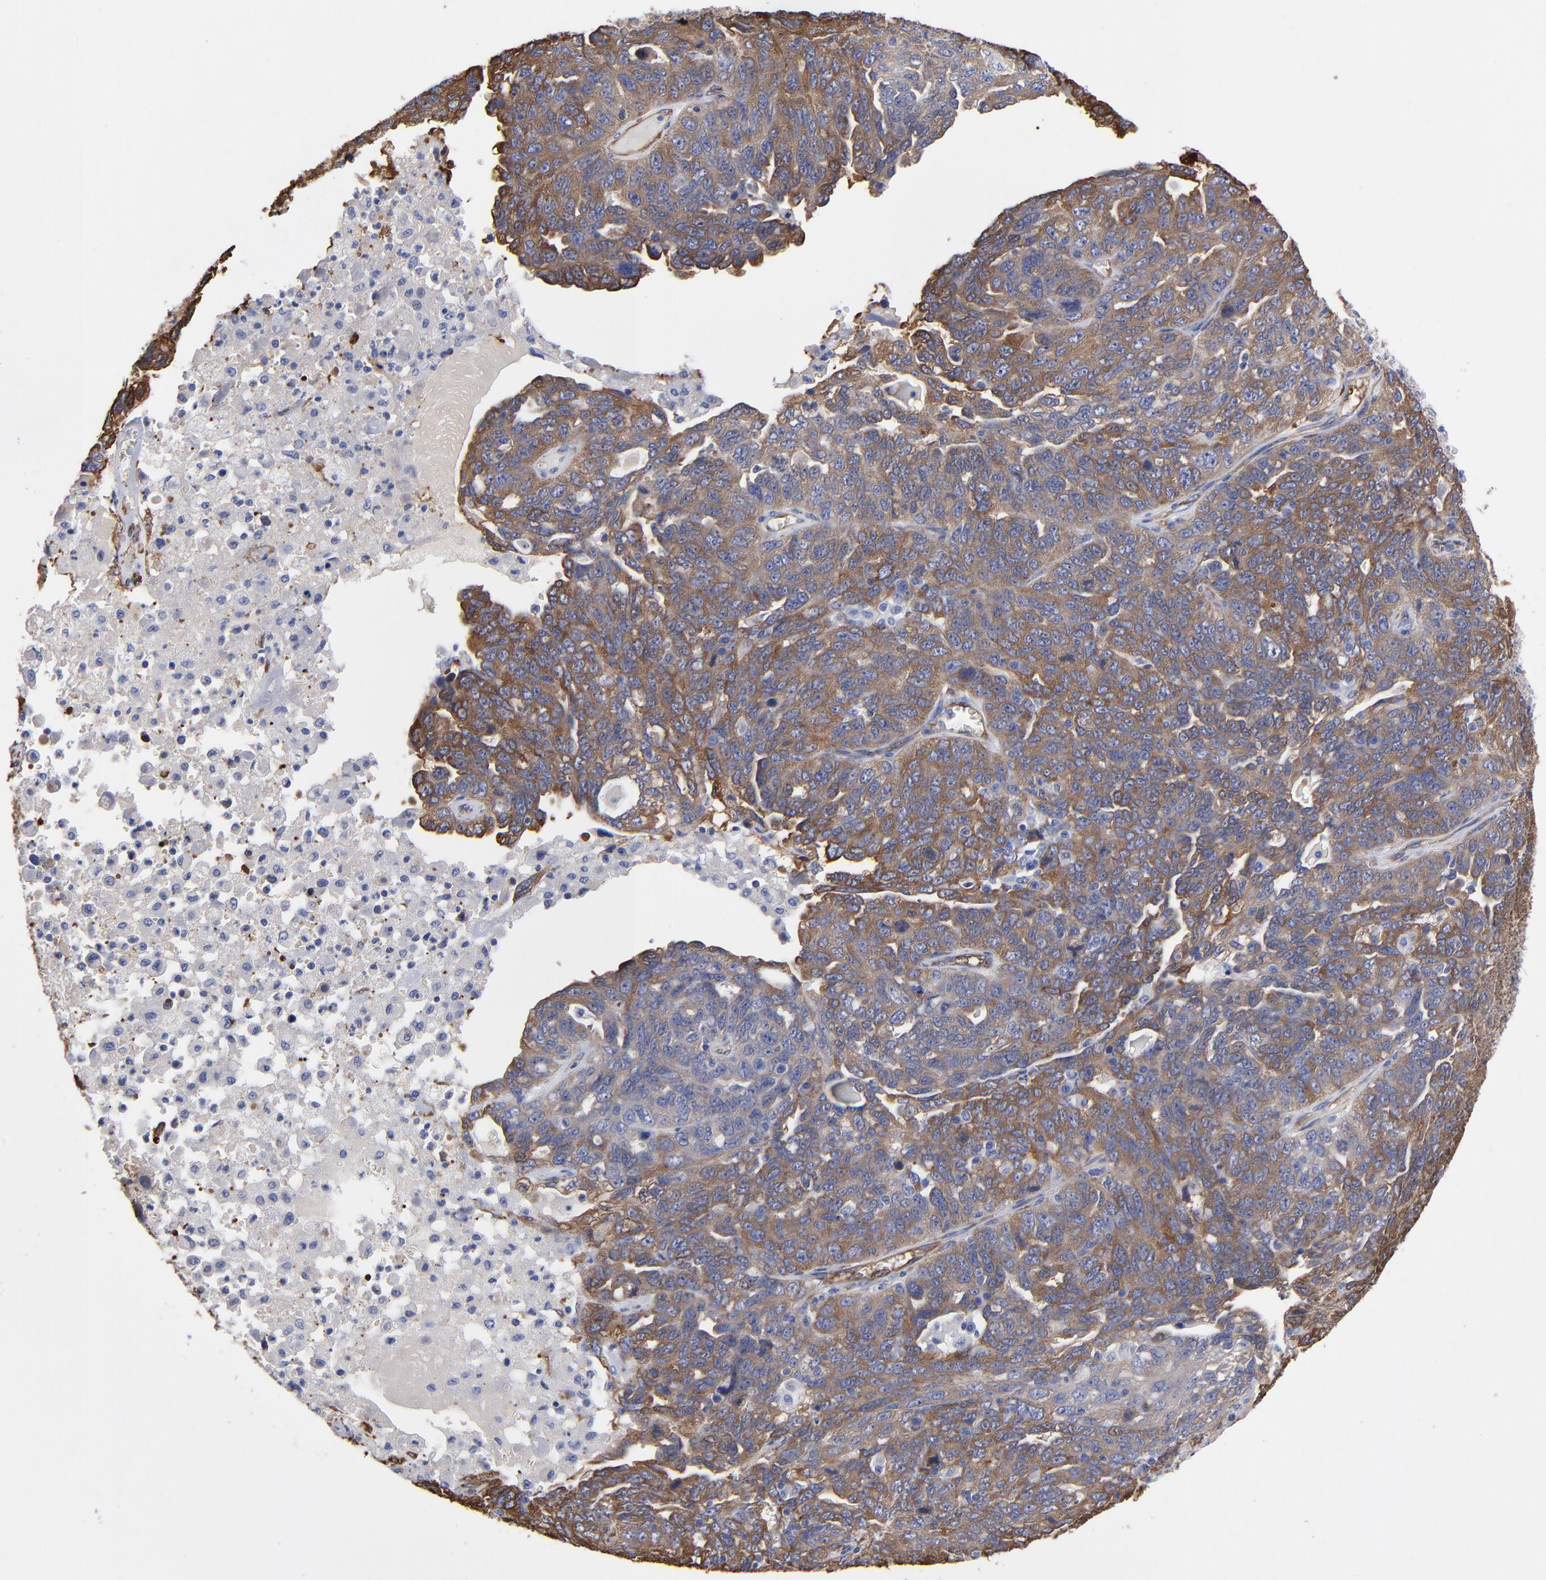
{"staining": {"intensity": "strong", "quantity": "25%-75%", "location": "cytoplasmic/membranous"}, "tissue": "ovarian cancer", "cell_type": "Tumor cells", "image_type": "cancer", "snomed": [{"axis": "morphology", "description": "Cystadenocarcinoma, serous, NOS"}, {"axis": "topography", "description": "Ovary"}], "caption": "Immunohistochemistry staining of serous cystadenocarcinoma (ovarian), which reveals high levels of strong cytoplasmic/membranous expression in about 25%-75% of tumor cells indicating strong cytoplasmic/membranous protein expression. The staining was performed using DAB (brown) for protein detection and nuclei were counterstained in hematoxylin (blue).", "gene": "CILP", "patient": {"sex": "female", "age": 71}}